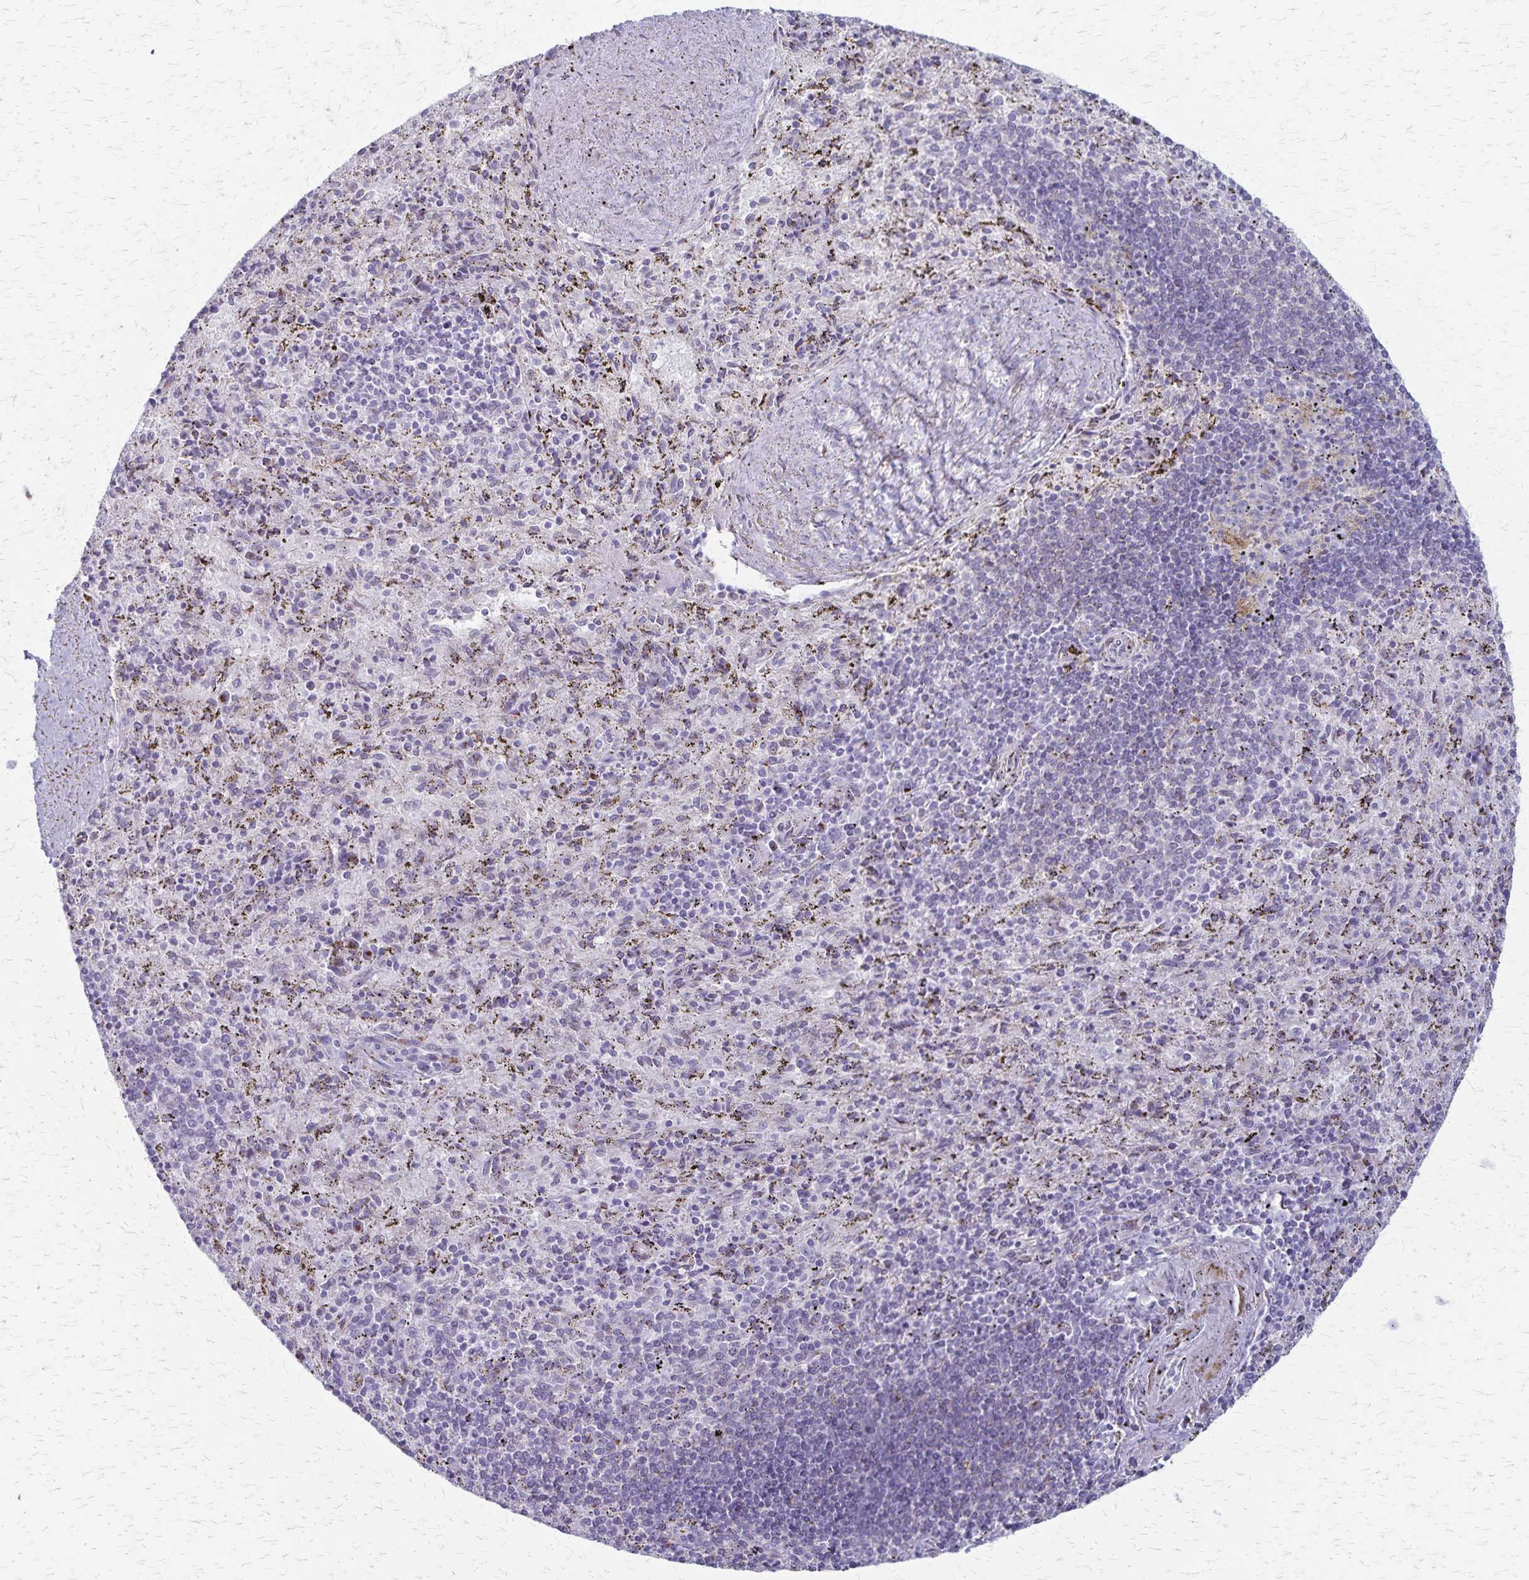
{"staining": {"intensity": "strong", "quantity": "<25%", "location": "cytoplasmic/membranous"}, "tissue": "spleen", "cell_type": "Cells in red pulp", "image_type": "normal", "snomed": [{"axis": "morphology", "description": "Normal tissue, NOS"}, {"axis": "topography", "description": "Spleen"}], "caption": "Immunohistochemistry of benign human spleen displays medium levels of strong cytoplasmic/membranous positivity in approximately <25% of cells in red pulp. (DAB IHC, brown staining for protein, blue staining for nuclei).", "gene": "MCFD2", "patient": {"sex": "male", "age": 57}}